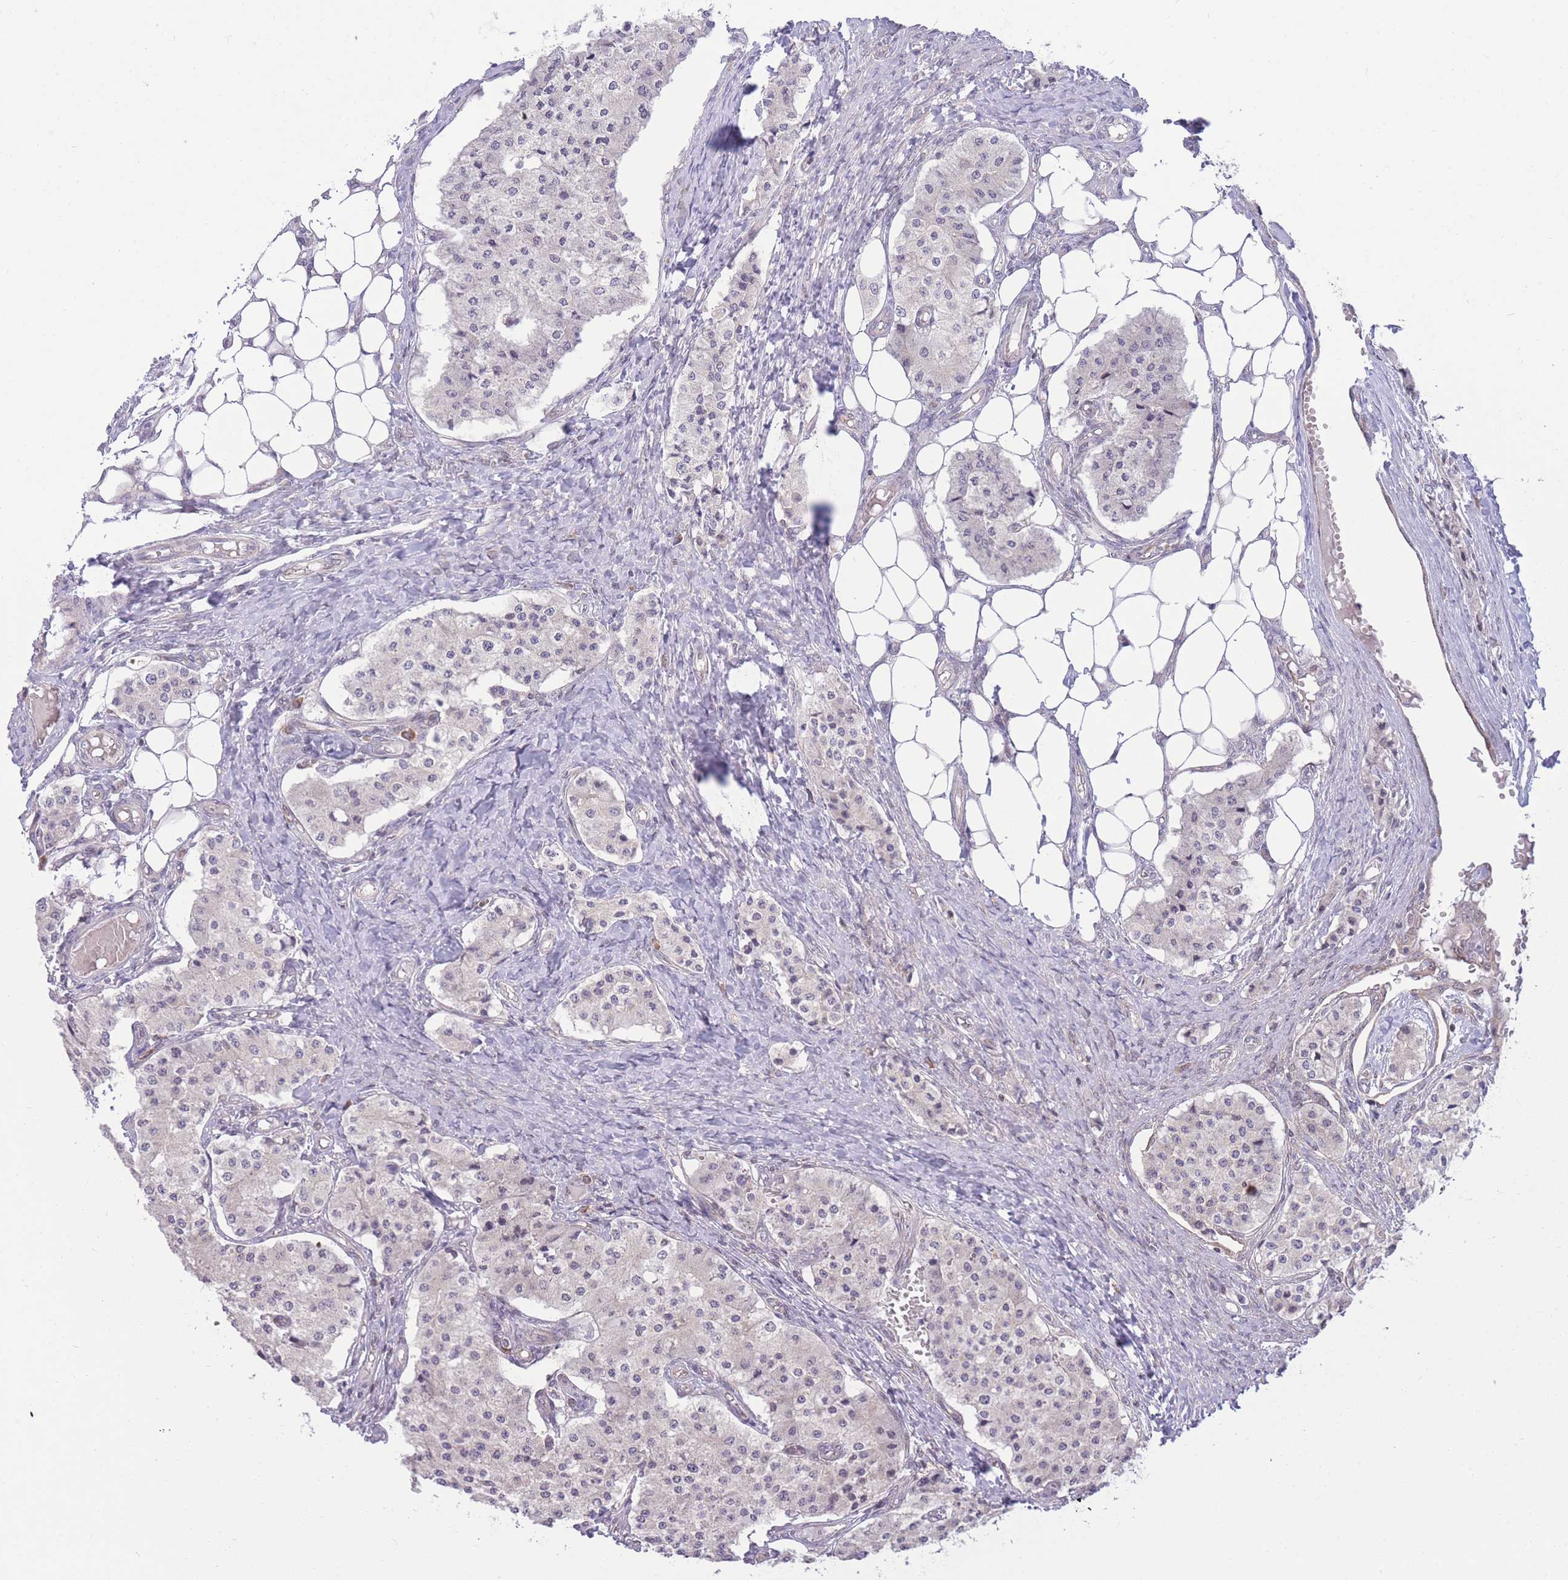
{"staining": {"intensity": "negative", "quantity": "none", "location": "none"}, "tissue": "carcinoid", "cell_type": "Tumor cells", "image_type": "cancer", "snomed": [{"axis": "morphology", "description": "Carcinoid, malignant, NOS"}, {"axis": "topography", "description": "Colon"}], "caption": "Immunohistochemistry (IHC) of human malignant carcinoid shows no staining in tumor cells. (DAB IHC visualized using brightfield microscopy, high magnification).", "gene": "RIC8A", "patient": {"sex": "female", "age": 52}}